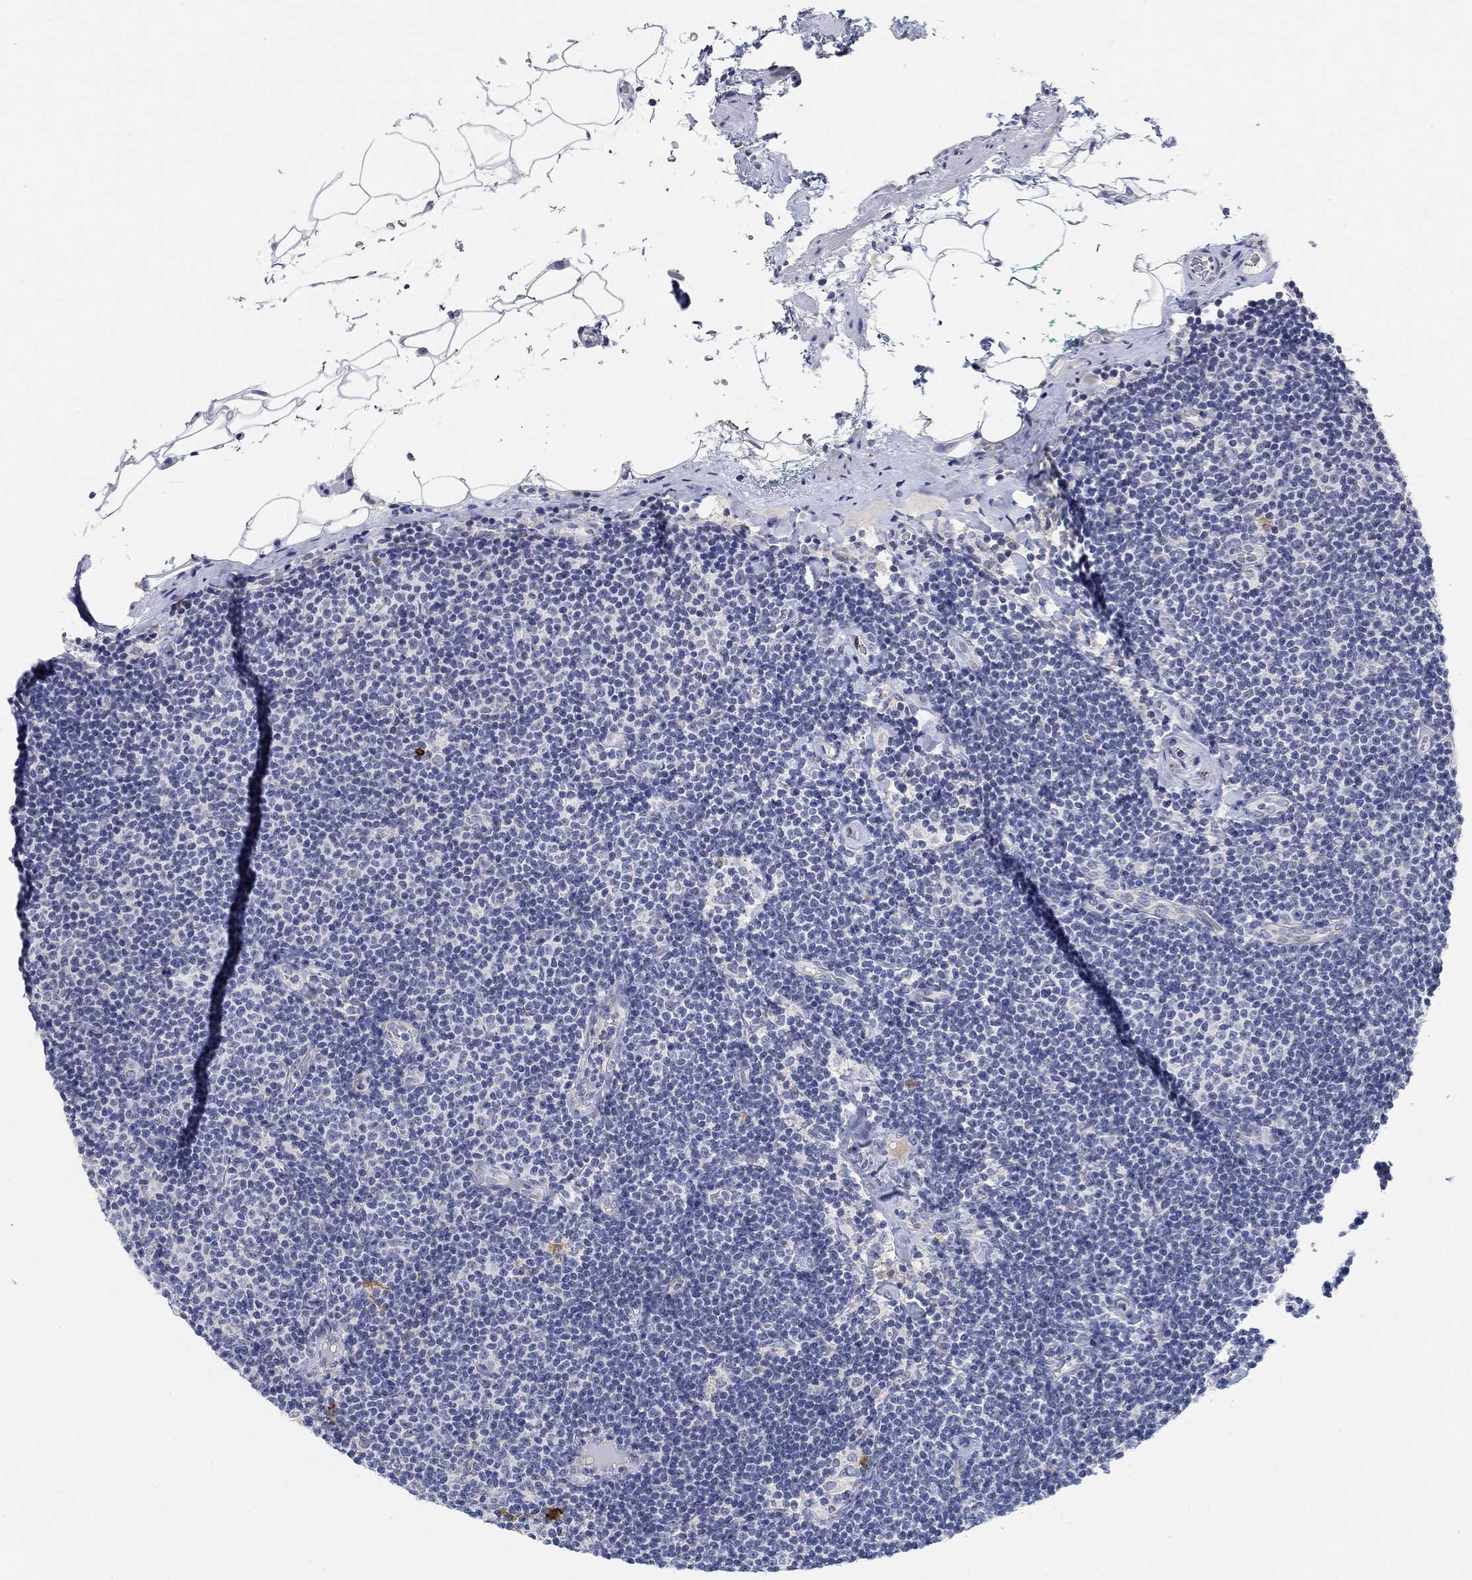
{"staining": {"intensity": "negative", "quantity": "none", "location": "none"}, "tissue": "lymphoma", "cell_type": "Tumor cells", "image_type": "cancer", "snomed": [{"axis": "morphology", "description": "Malignant lymphoma, non-Hodgkin's type, Low grade"}, {"axis": "topography", "description": "Lymph node"}], "caption": "Immunohistochemistry micrograph of low-grade malignant lymphoma, non-Hodgkin's type stained for a protein (brown), which reveals no positivity in tumor cells.", "gene": "VAT1L", "patient": {"sex": "male", "age": 81}}